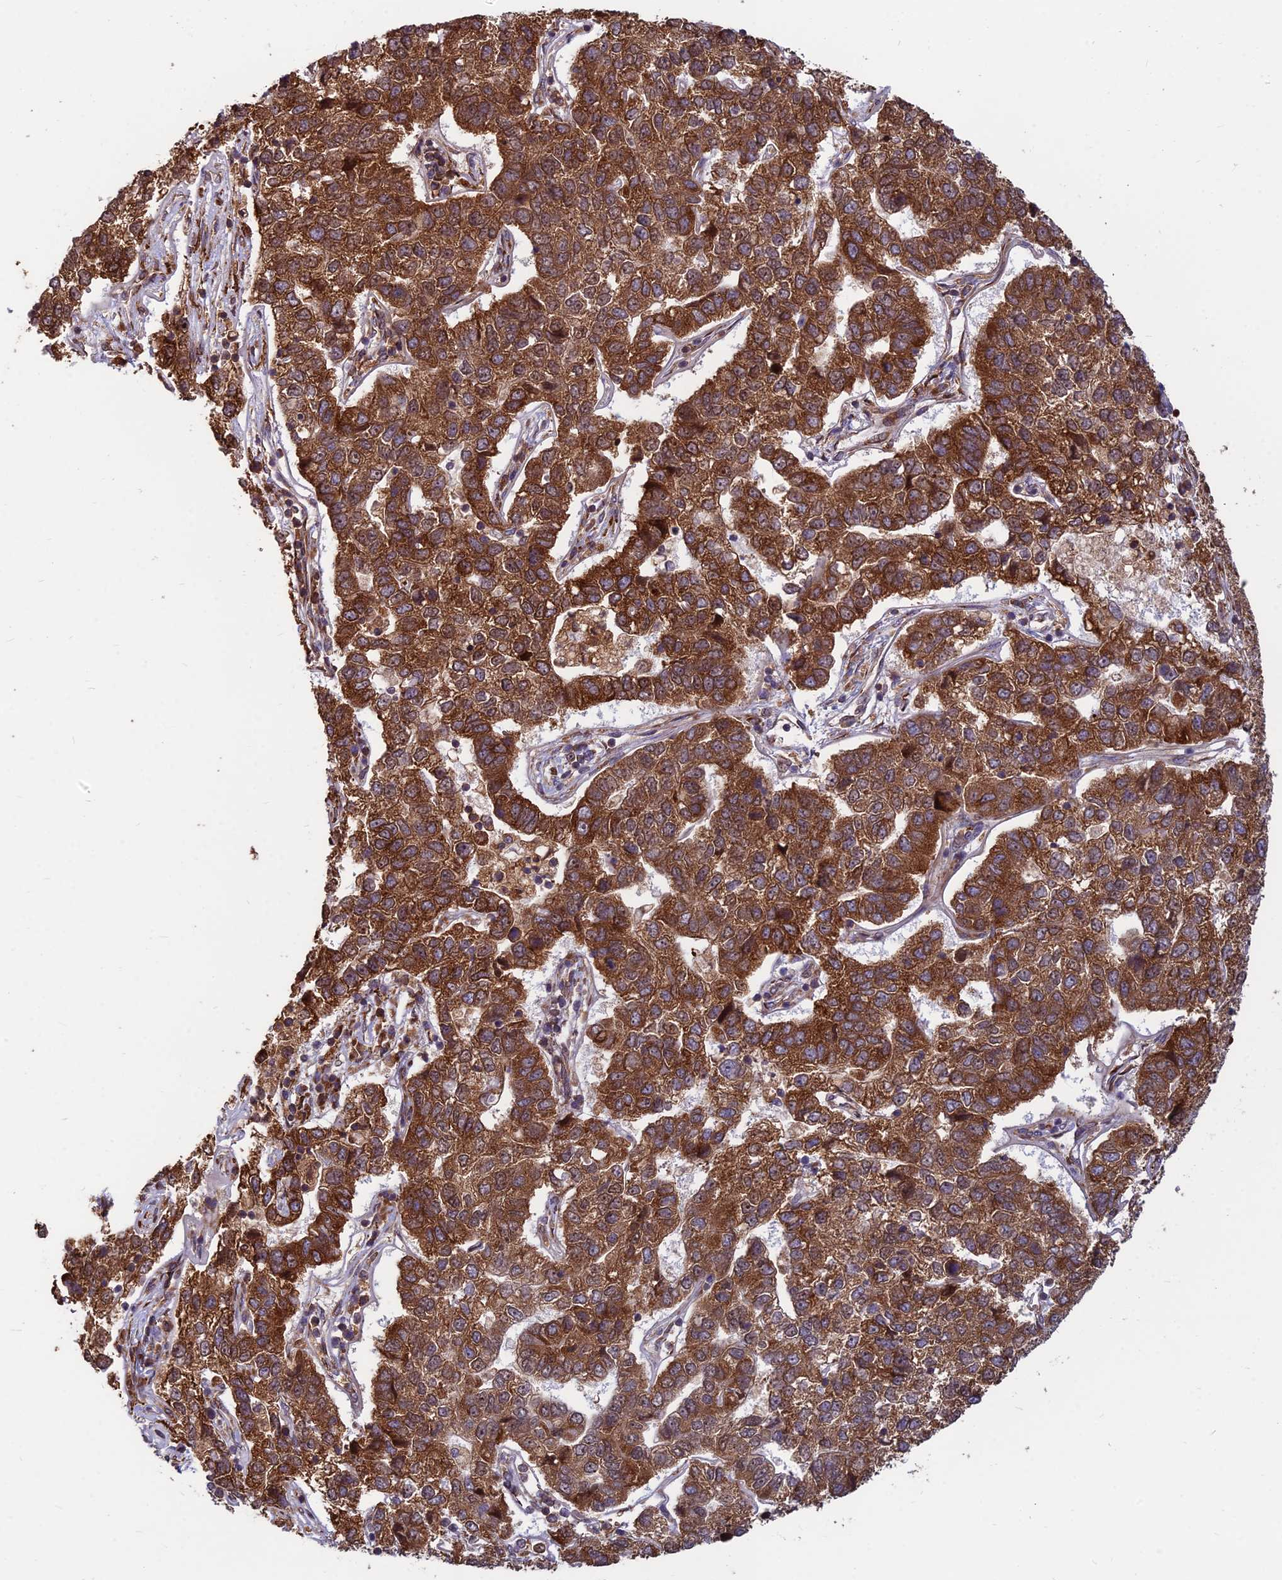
{"staining": {"intensity": "strong", "quantity": ">75%", "location": "cytoplasmic/membranous"}, "tissue": "pancreatic cancer", "cell_type": "Tumor cells", "image_type": "cancer", "snomed": [{"axis": "morphology", "description": "Adenocarcinoma, NOS"}, {"axis": "topography", "description": "Pancreas"}], "caption": "A histopathology image of pancreatic adenocarcinoma stained for a protein reveals strong cytoplasmic/membranous brown staining in tumor cells. The protein is stained brown, and the nuclei are stained in blue (DAB IHC with brightfield microscopy, high magnification).", "gene": "CCT6B", "patient": {"sex": "female", "age": 61}}